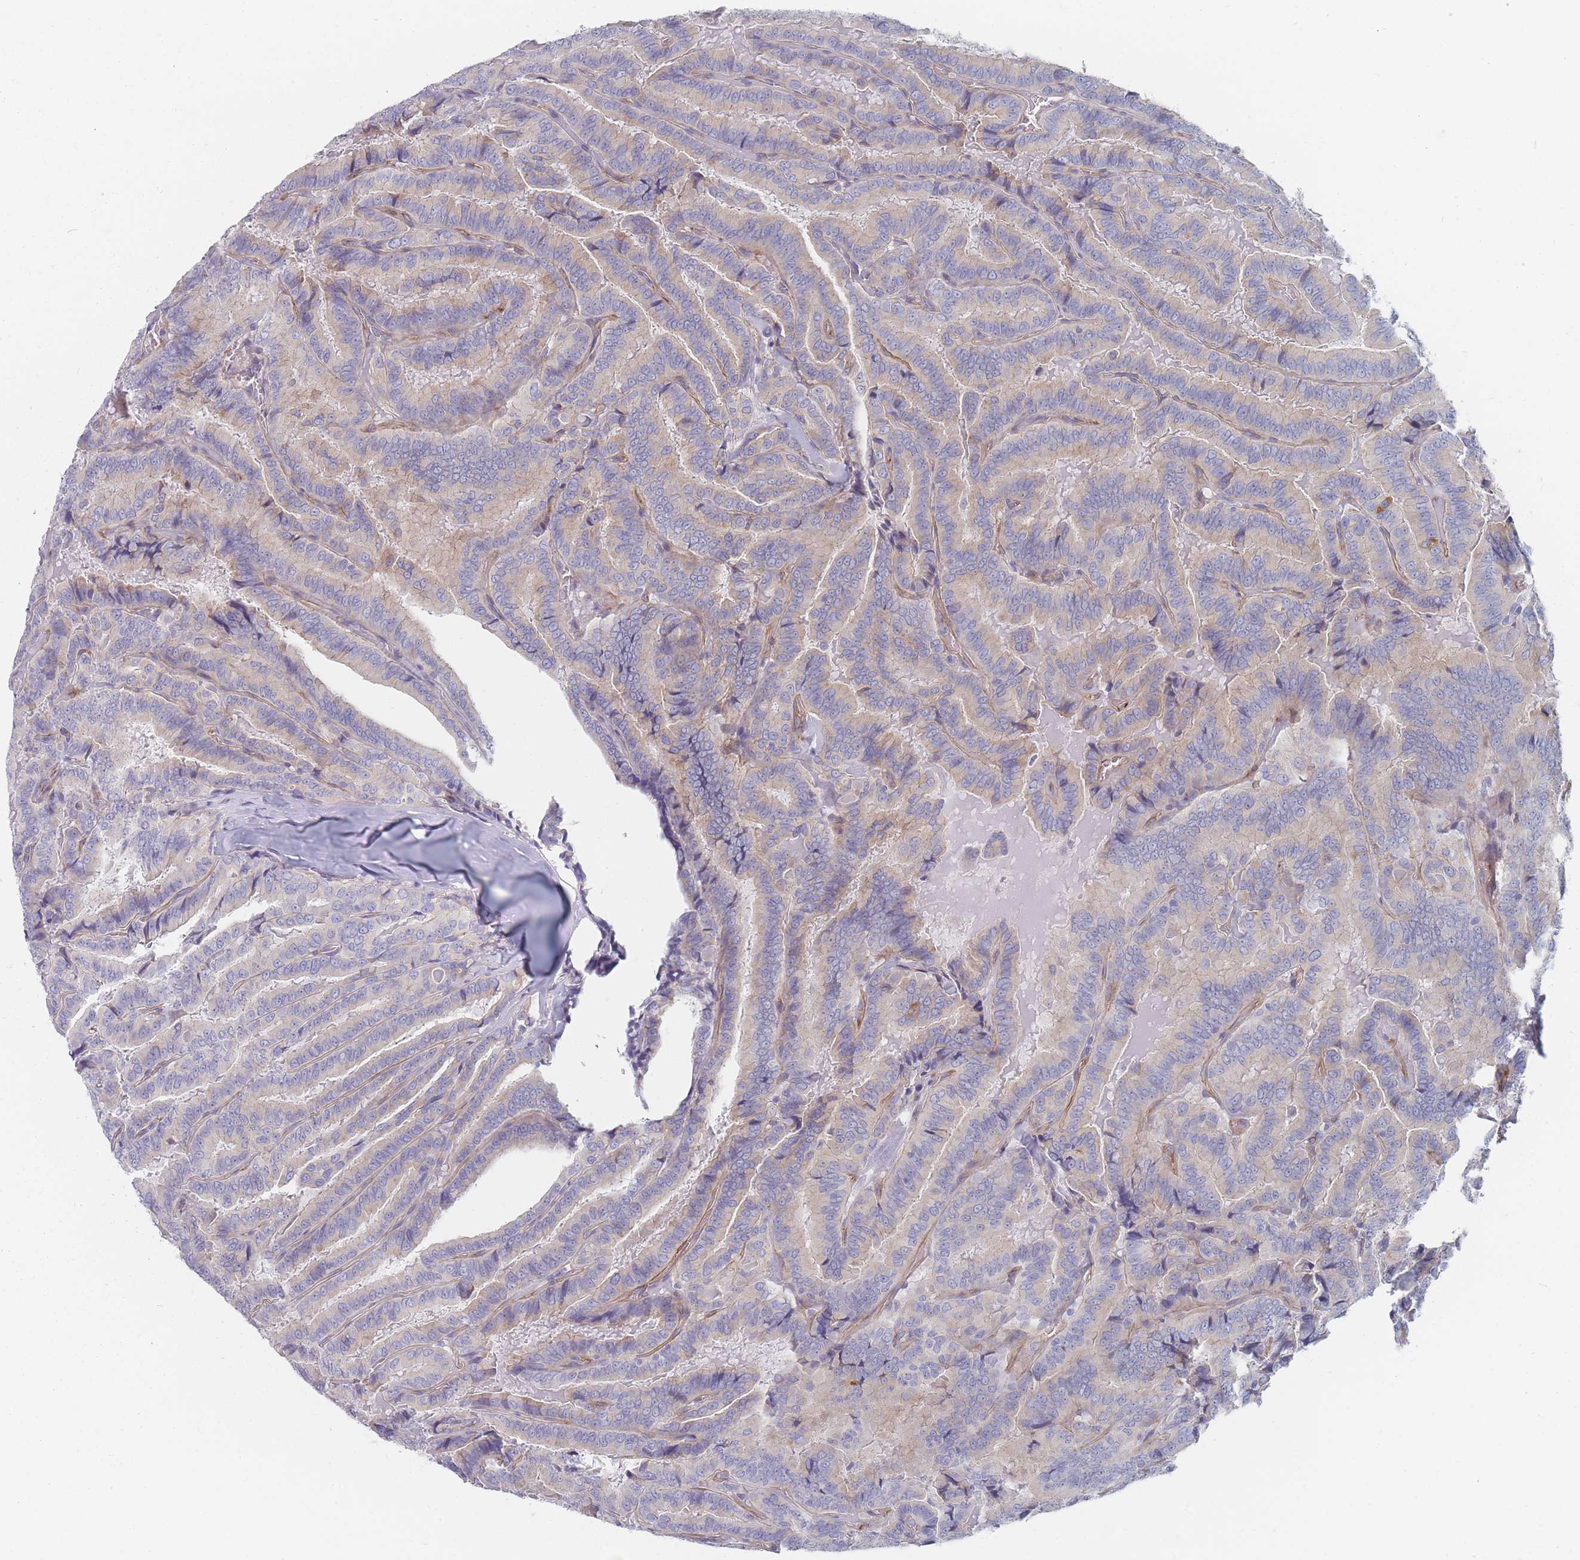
{"staining": {"intensity": "negative", "quantity": "none", "location": "none"}, "tissue": "thyroid cancer", "cell_type": "Tumor cells", "image_type": "cancer", "snomed": [{"axis": "morphology", "description": "Papillary adenocarcinoma, NOS"}, {"axis": "topography", "description": "Thyroid gland"}], "caption": "Immunohistochemical staining of human papillary adenocarcinoma (thyroid) exhibits no significant staining in tumor cells.", "gene": "ERBIN", "patient": {"sex": "male", "age": 61}}